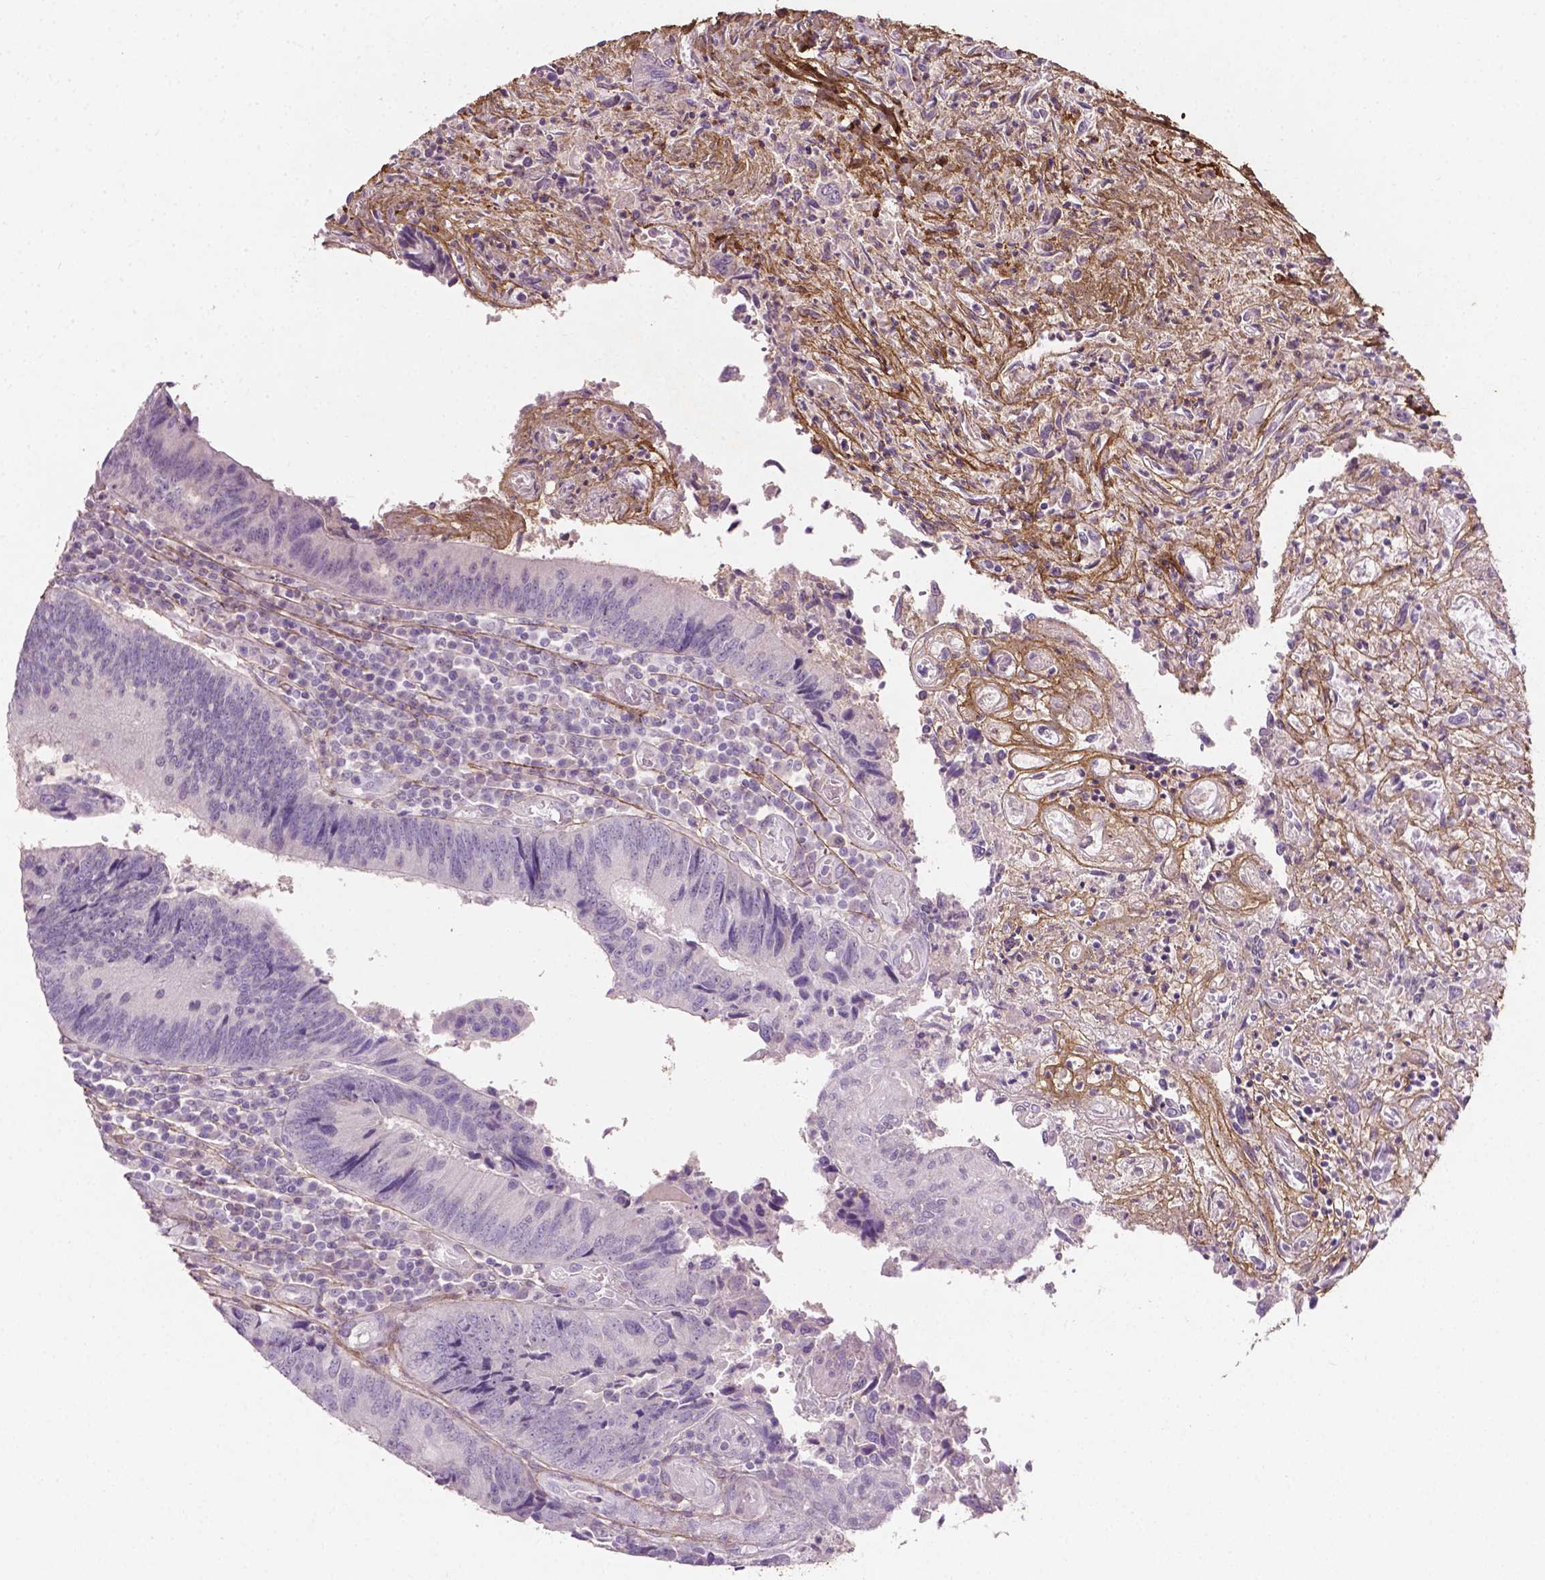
{"staining": {"intensity": "negative", "quantity": "none", "location": "none"}, "tissue": "colorectal cancer", "cell_type": "Tumor cells", "image_type": "cancer", "snomed": [{"axis": "morphology", "description": "Adenocarcinoma, NOS"}, {"axis": "topography", "description": "Colon"}], "caption": "Tumor cells are negative for protein expression in human colorectal adenocarcinoma. (Immunohistochemistry (ihc), brightfield microscopy, high magnification).", "gene": "DLG2", "patient": {"sex": "female", "age": 67}}